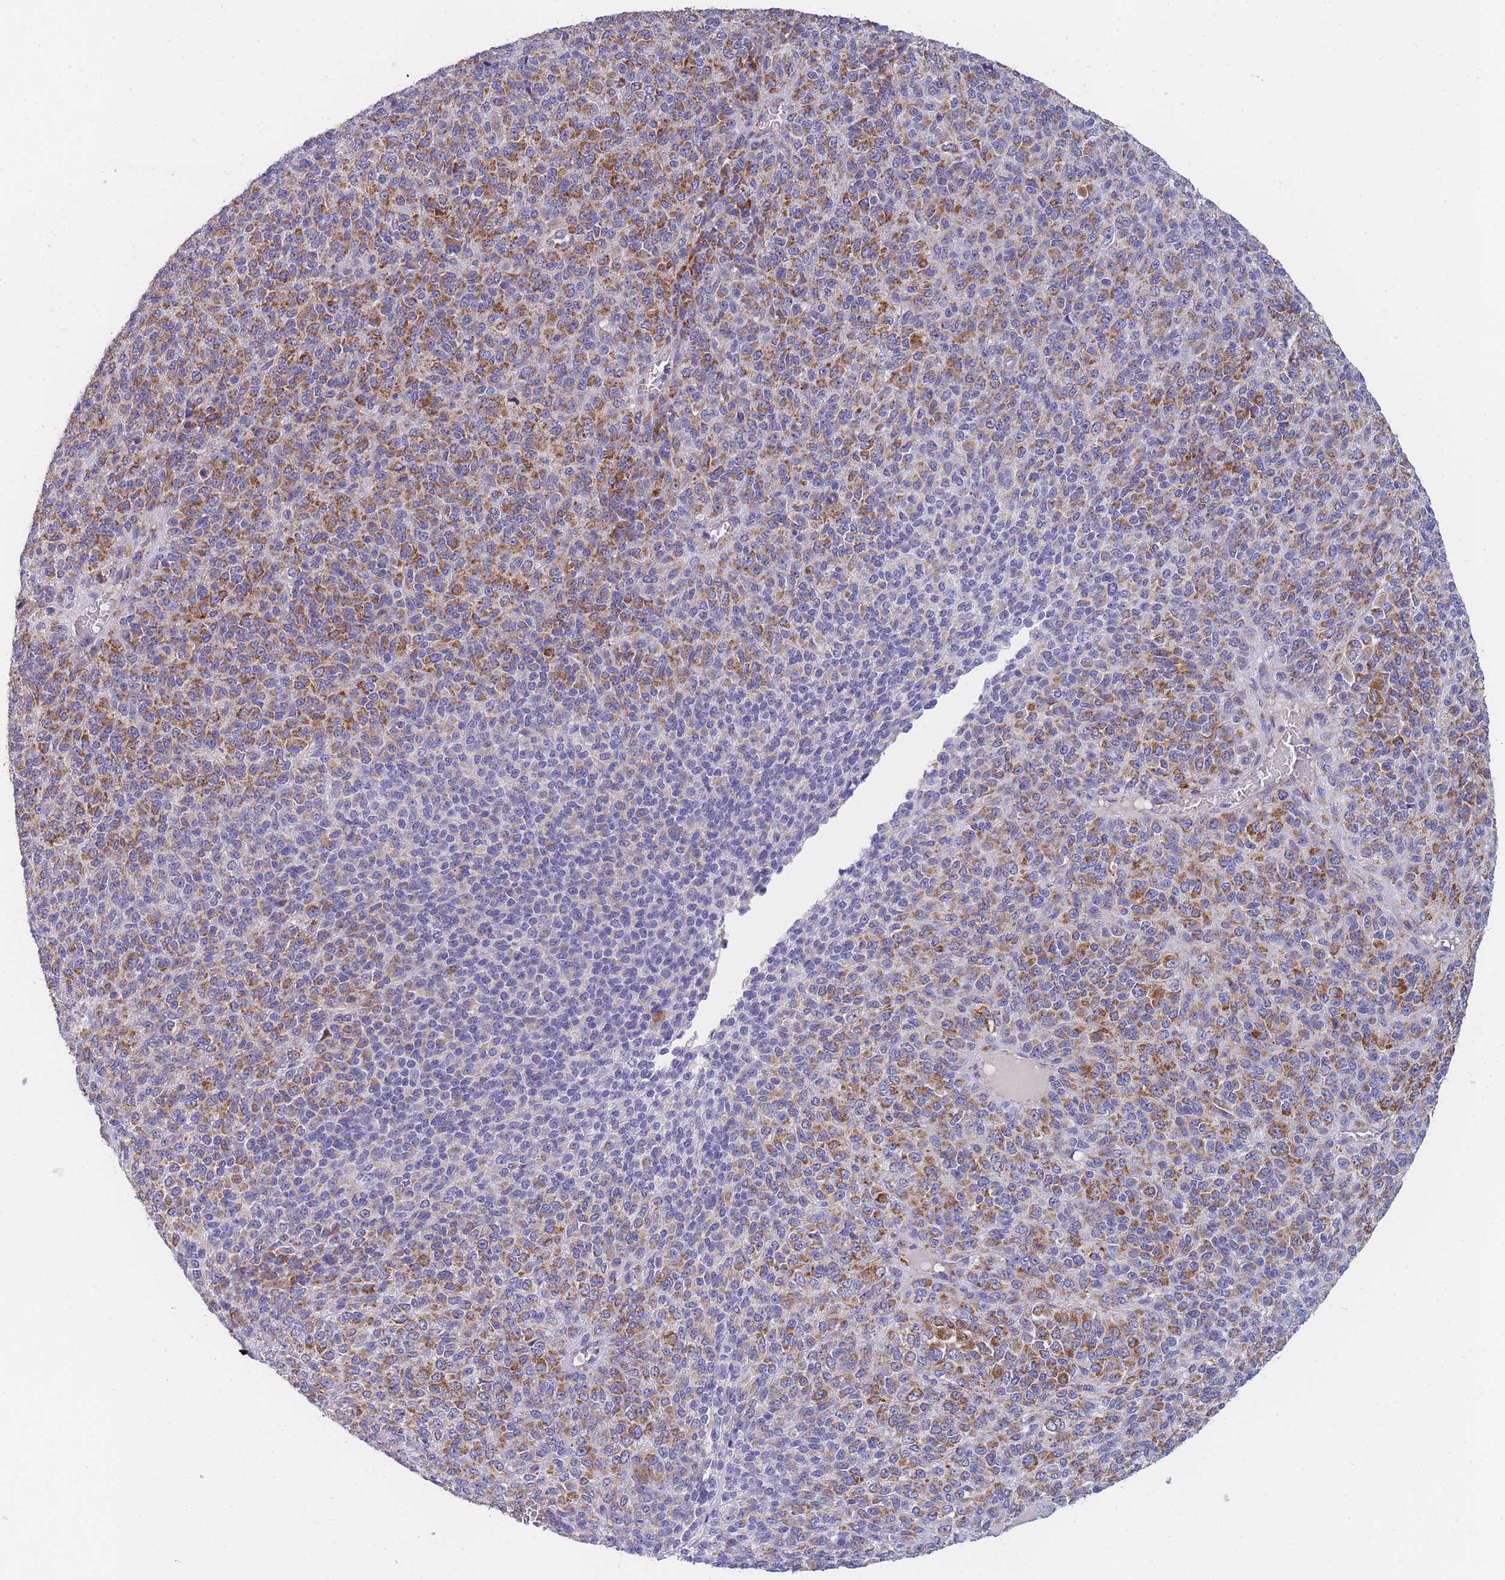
{"staining": {"intensity": "strong", "quantity": "25%-75%", "location": "cytoplasmic/membranous"}, "tissue": "melanoma", "cell_type": "Tumor cells", "image_type": "cancer", "snomed": [{"axis": "morphology", "description": "Malignant melanoma, Metastatic site"}, {"axis": "topography", "description": "Brain"}], "caption": "Tumor cells display high levels of strong cytoplasmic/membranous positivity in about 25%-75% of cells in human melanoma.", "gene": "MRPS11", "patient": {"sex": "female", "age": 56}}